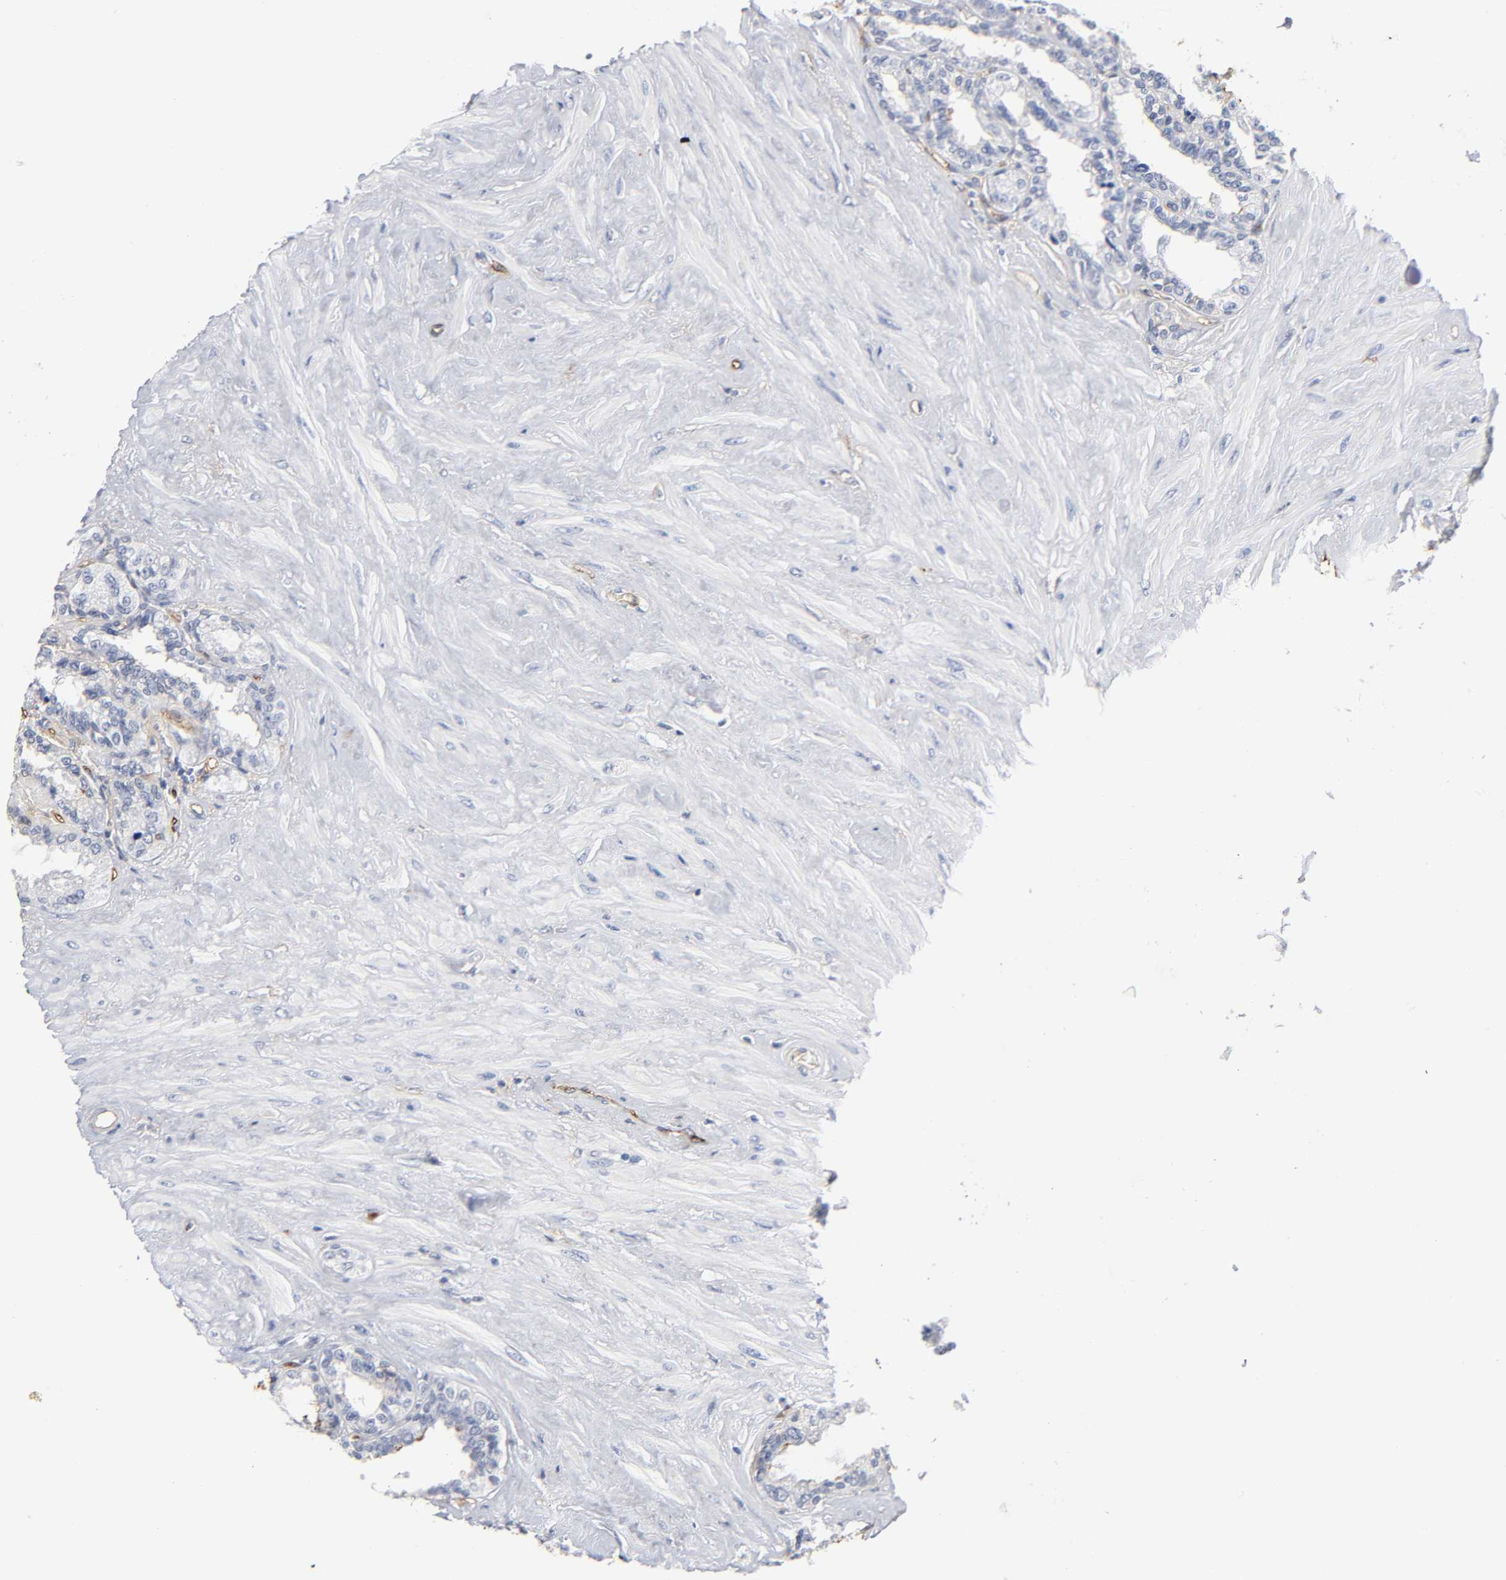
{"staining": {"intensity": "negative", "quantity": "none", "location": "none"}, "tissue": "seminal vesicle", "cell_type": "Glandular cells", "image_type": "normal", "snomed": [{"axis": "morphology", "description": "Normal tissue, NOS"}, {"axis": "morphology", "description": "Inflammation, NOS"}, {"axis": "topography", "description": "Urinary bladder"}, {"axis": "topography", "description": "Prostate"}, {"axis": "topography", "description": "Seminal veicle"}], "caption": "Immunohistochemistry (IHC) of benign human seminal vesicle demonstrates no staining in glandular cells.", "gene": "ICAM1", "patient": {"sex": "male", "age": 82}}